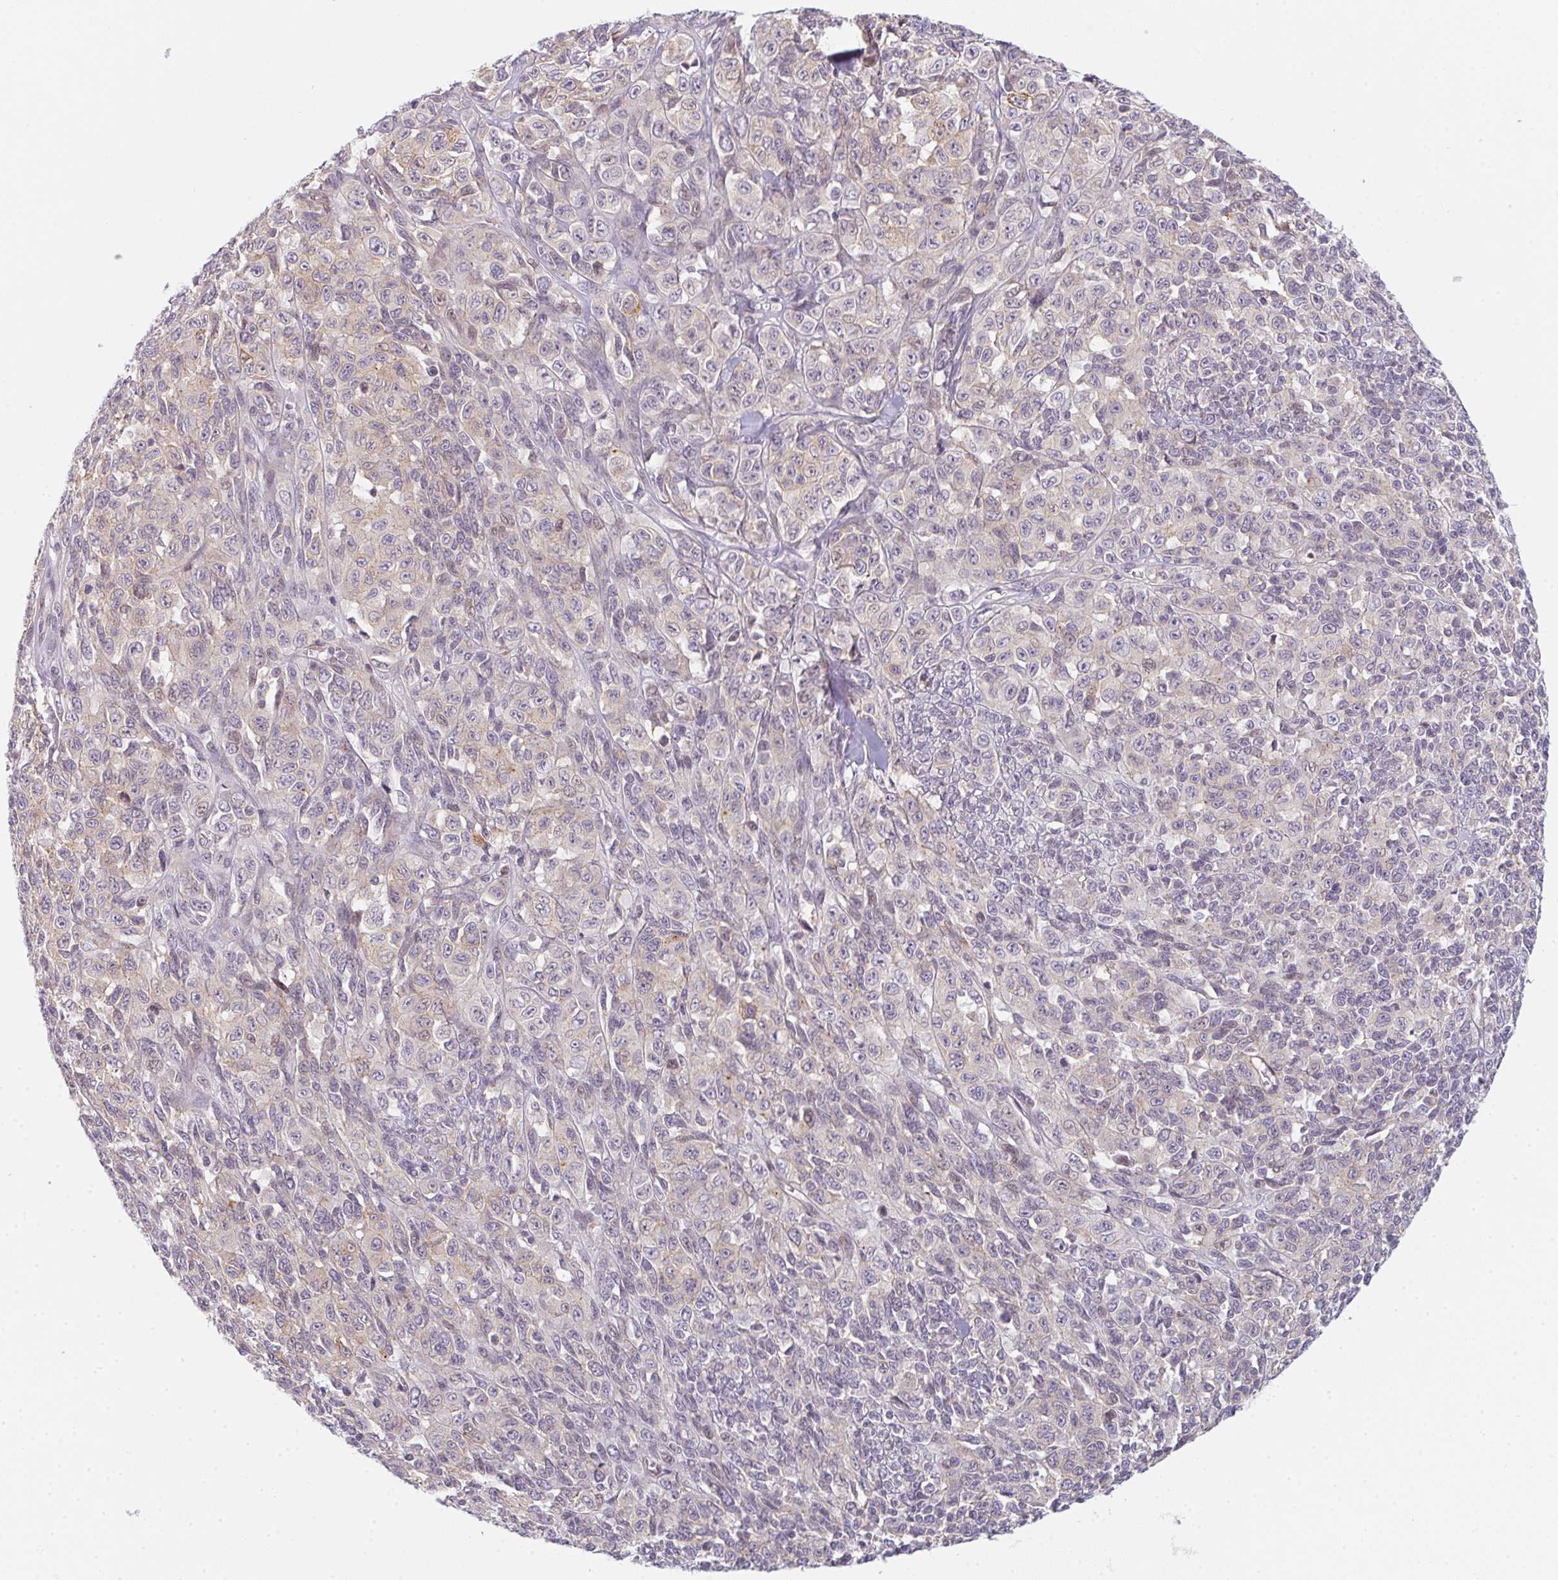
{"staining": {"intensity": "negative", "quantity": "none", "location": "none"}, "tissue": "melanoma", "cell_type": "Tumor cells", "image_type": "cancer", "snomed": [{"axis": "morphology", "description": "Malignant melanoma, NOS"}, {"axis": "topography", "description": "Skin"}], "caption": "Immunohistochemistry (IHC) photomicrograph of neoplastic tissue: human malignant melanoma stained with DAB reveals no significant protein expression in tumor cells. The staining was performed using DAB to visualize the protein expression in brown, while the nuclei were stained in blue with hematoxylin (Magnification: 20x).", "gene": "TMEM237", "patient": {"sex": "female", "age": 66}}